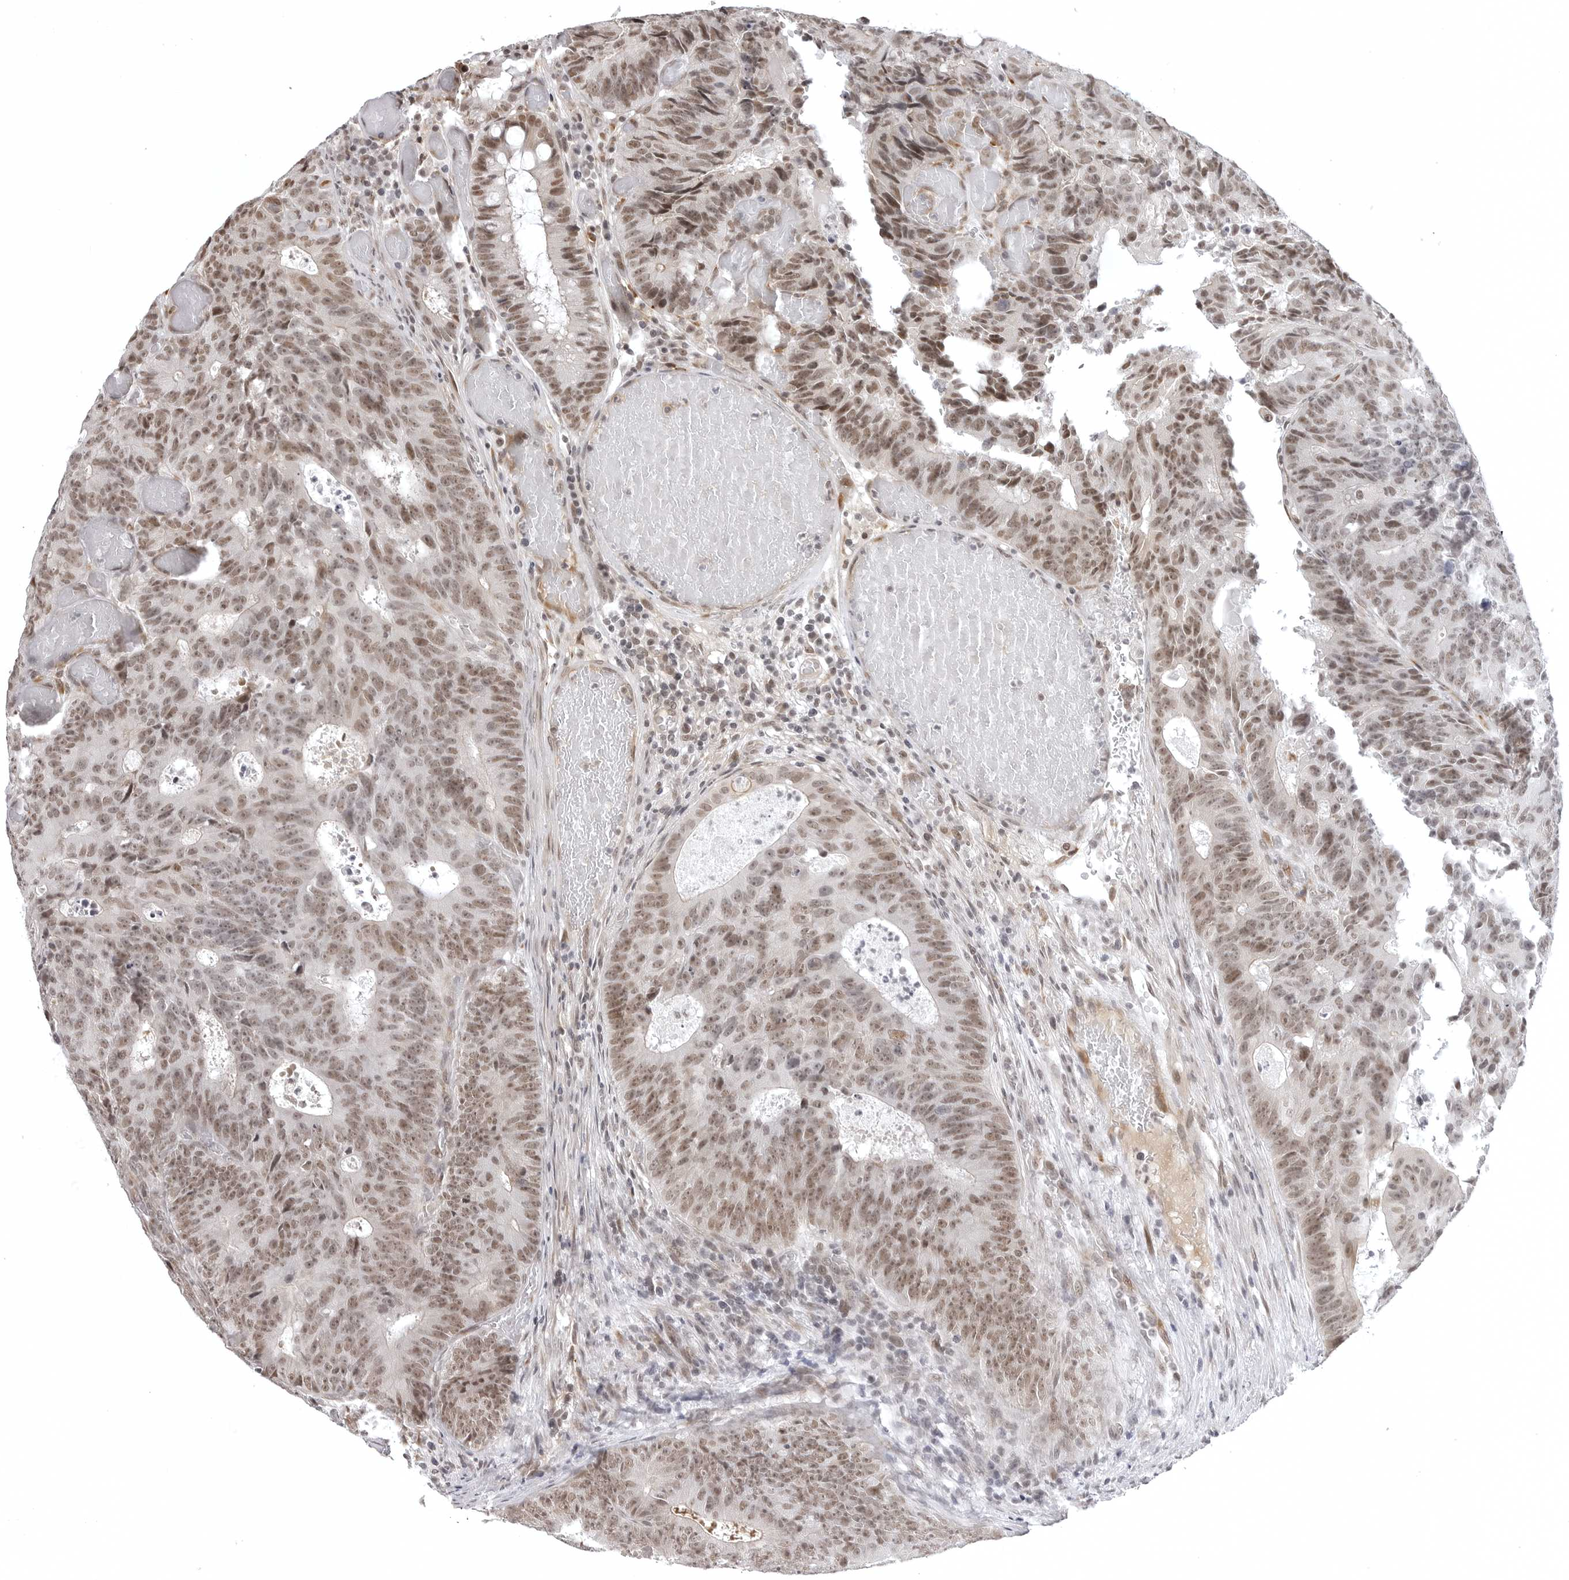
{"staining": {"intensity": "moderate", "quantity": ">75%", "location": "nuclear"}, "tissue": "colorectal cancer", "cell_type": "Tumor cells", "image_type": "cancer", "snomed": [{"axis": "morphology", "description": "Adenocarcinoma, NOS"}, {"axis": "topography", "description": "Colon"}], "caption": "A high-resolution histopathology image shows IHC staining of colorectal adenocarcinoma, which exhibits moderate nuclear positivity in about >75% of tumor cells.", "gene": "PHF3", "patient": {"sex": "male", "age": 87}}